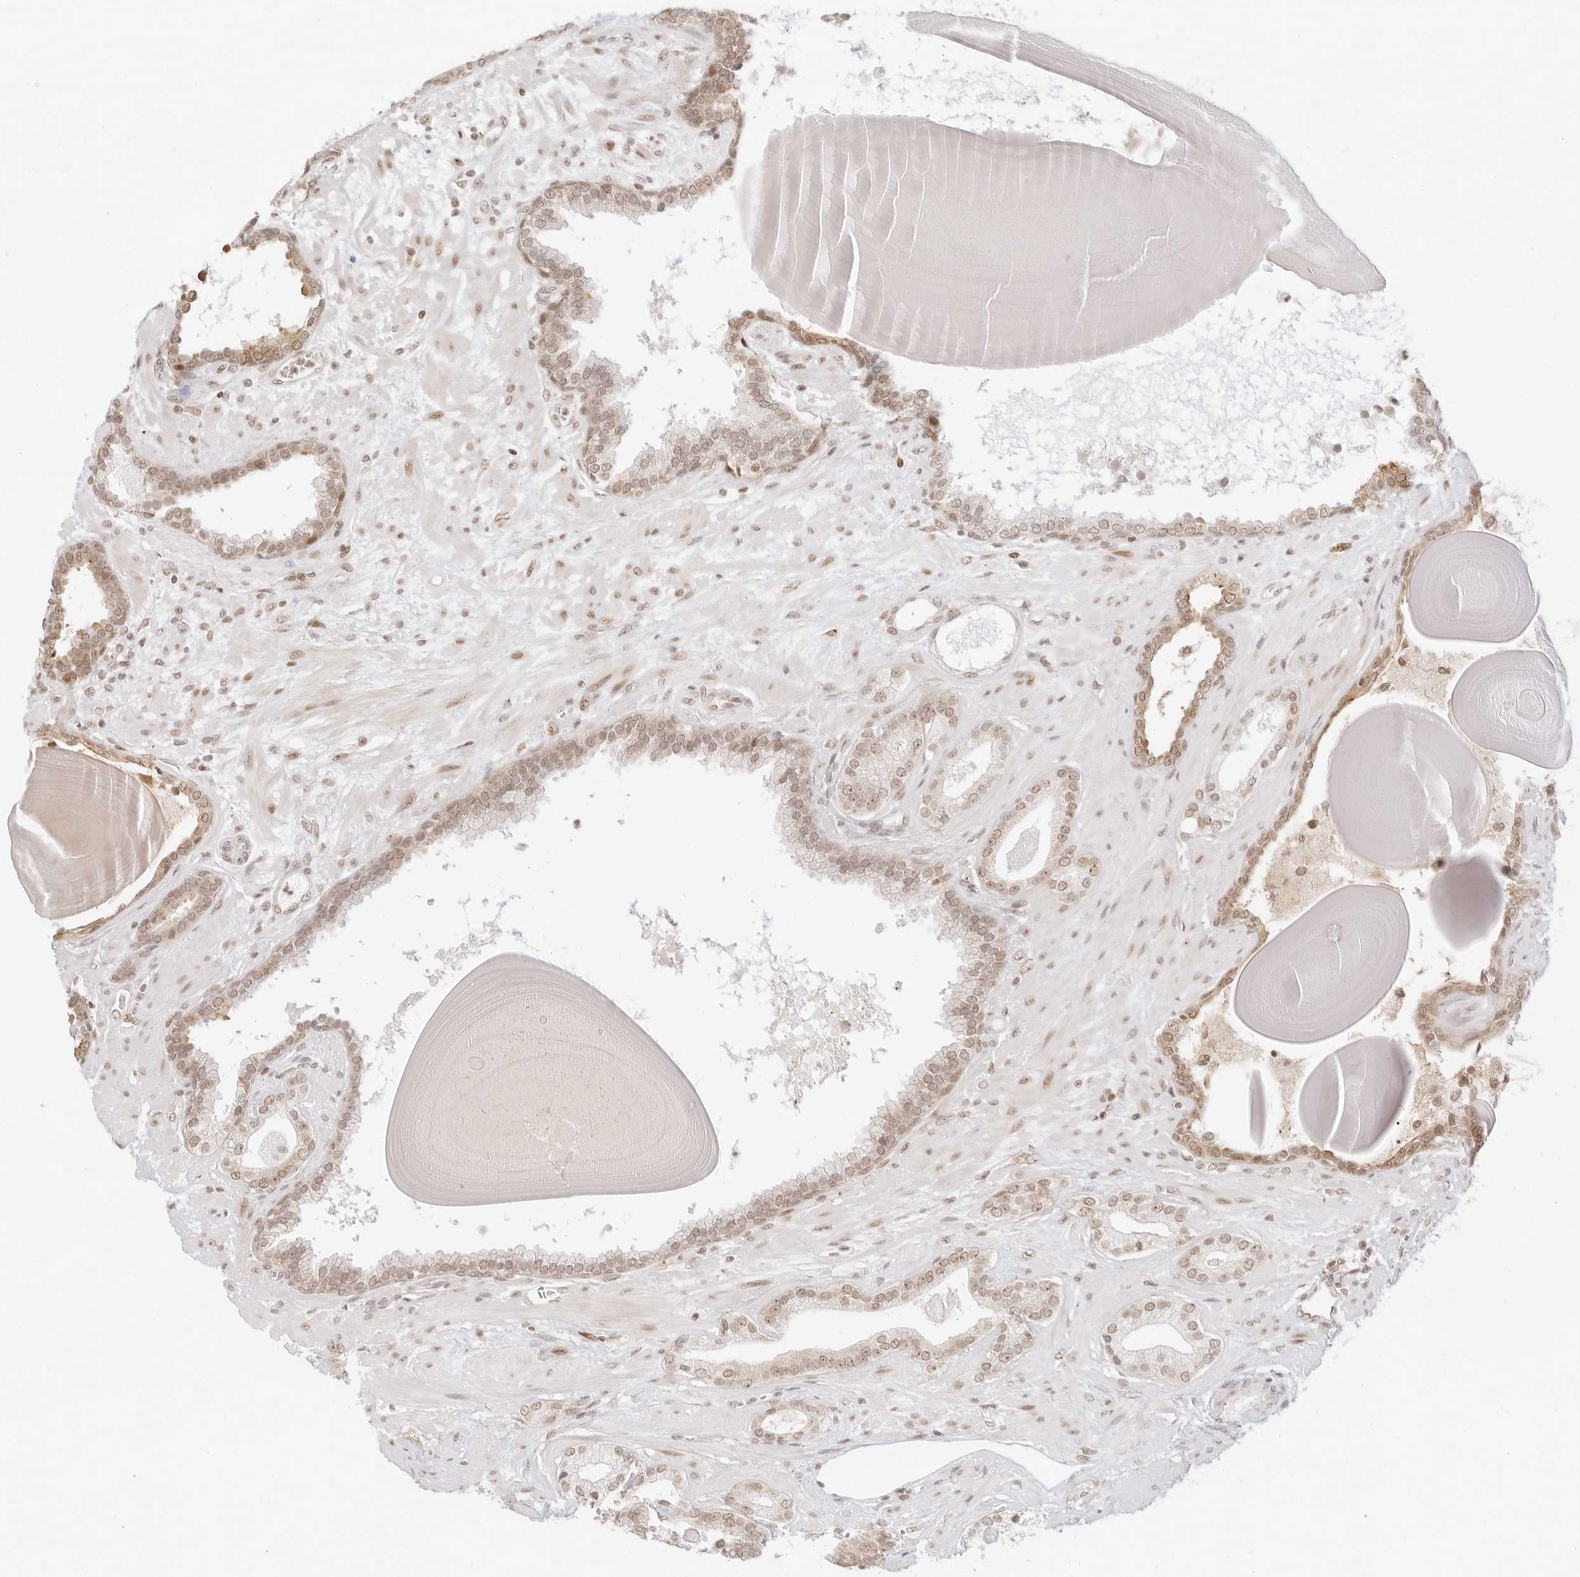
{"staining": {"intensity": "weak", "quantity": "25%-75%", "location": "nuclear"}, "tissue": "prostate cancer", "cell_type": "Tumor cells", "image_type": "cancer", "snomed": [{"axis": "morphology", "description": "Adenocarcinoma, Low grade"}, {"axis": "topography", "description": "Prostate"}], "caption": "Tumor cells display low levels of weak nuclear expression in approximately 25%-75% of cells in prostate adenocarcinoma (low-grade). The protein is shown in brown color, while the nuclei are stained blue.", "gene": "GNAS", "patient": {"sex": "male", "age": 70}}